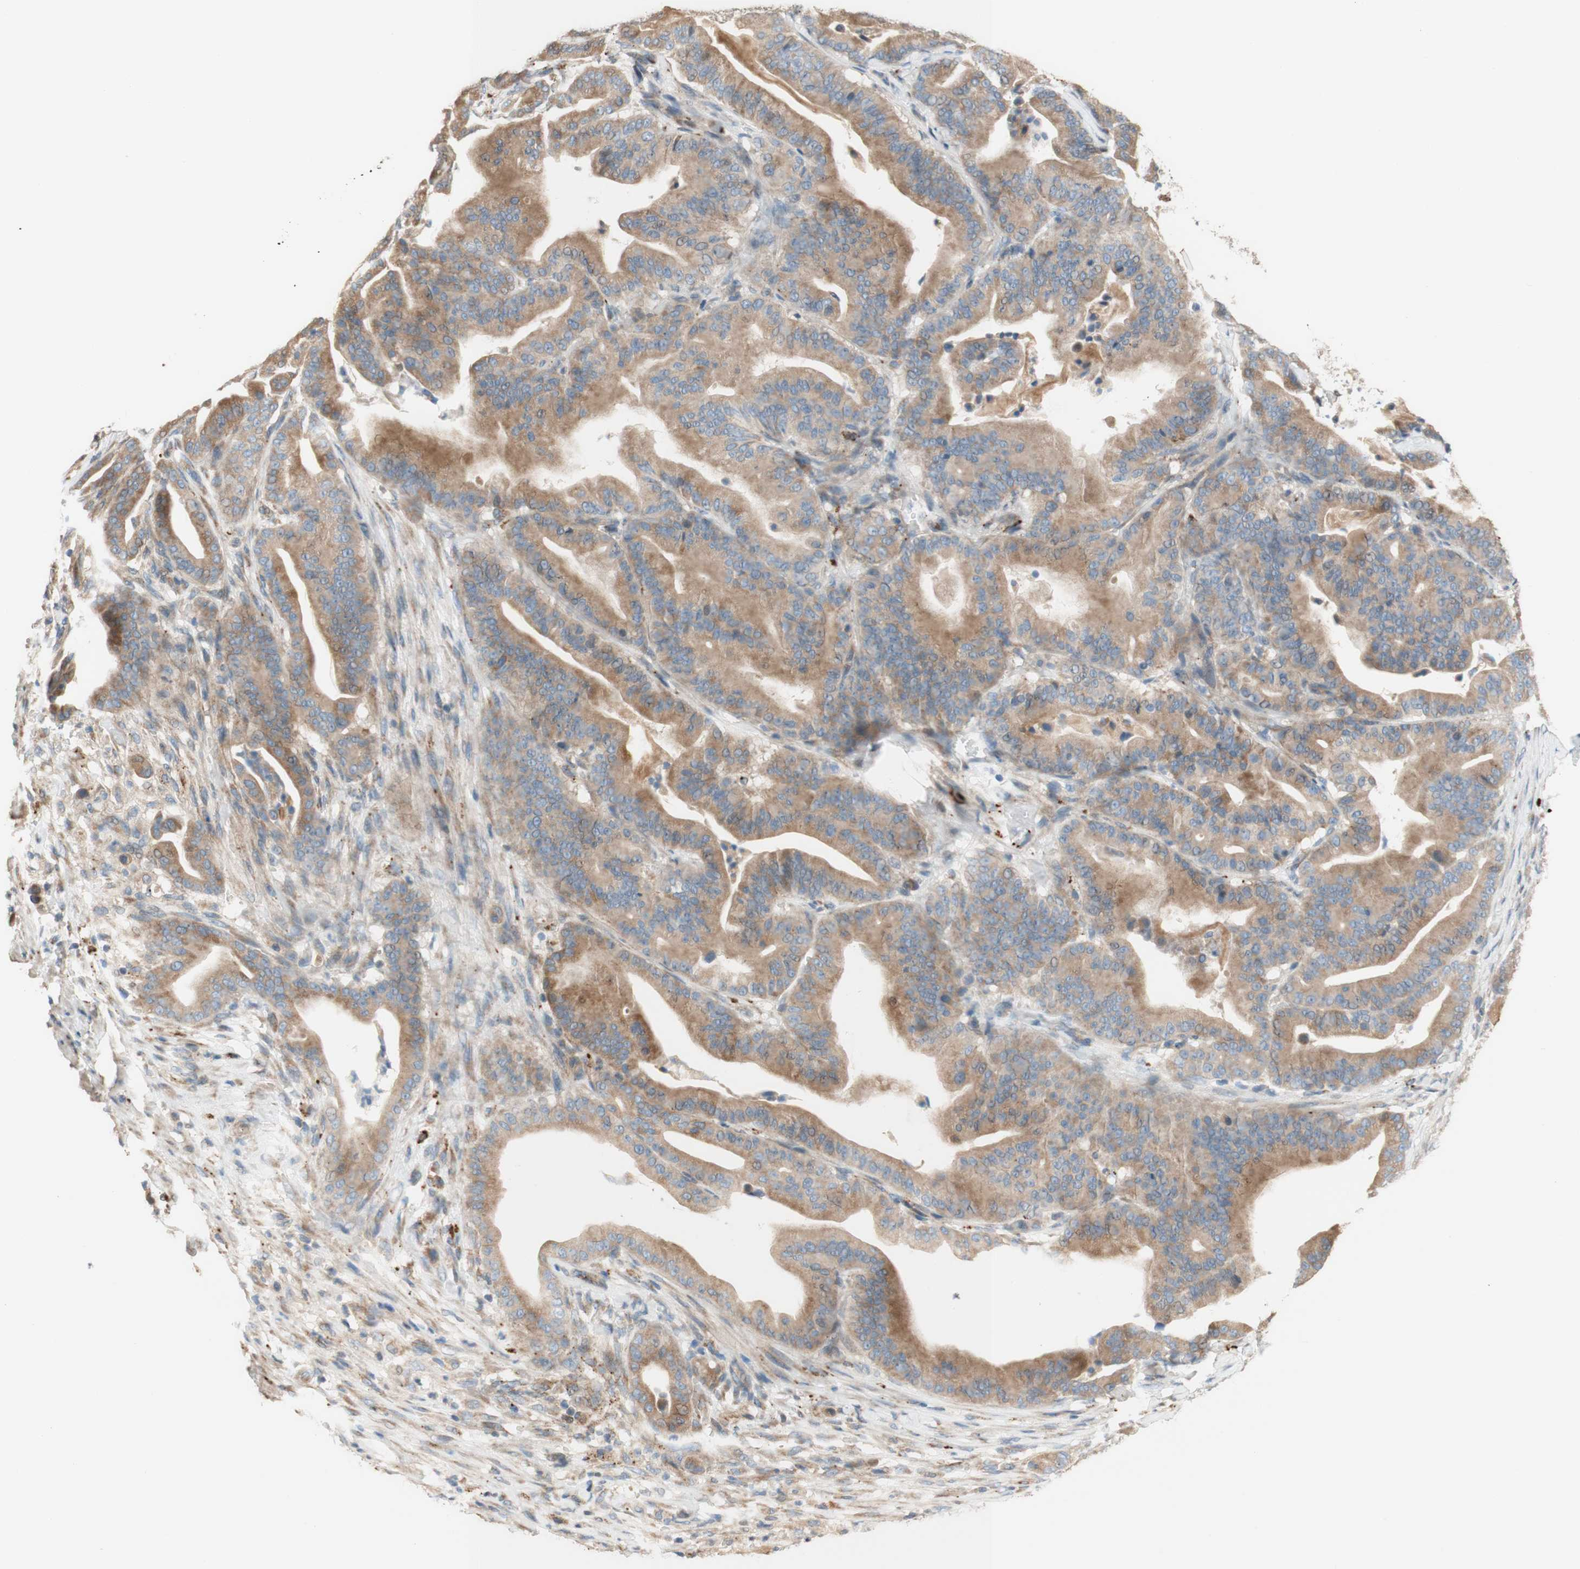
{"staining": {"intensity": "weak", "quantity": ">75%", "location": "cytoplasmic/membranous"}, "tissue": "pancreatic cancer", "cell_type": "Tumor cells", "image_type": "cancer", "snomed": [{"axis": "morphology", "description": "Adenocarcinoma, NOS"}, {"axis": "topography", "description": "Pancreas"}], "caption": "Immunohistochemical staining of human pancreatic cancer (adenocarcinoma) reveals weak cytoplasmic/membranous protein staining in about >75% of tumor cells. (Brightfield microscopy of DAB IHC at high magnification).", "gene": "PTPN21", "patient": {"sex": "male", "age": 63}}